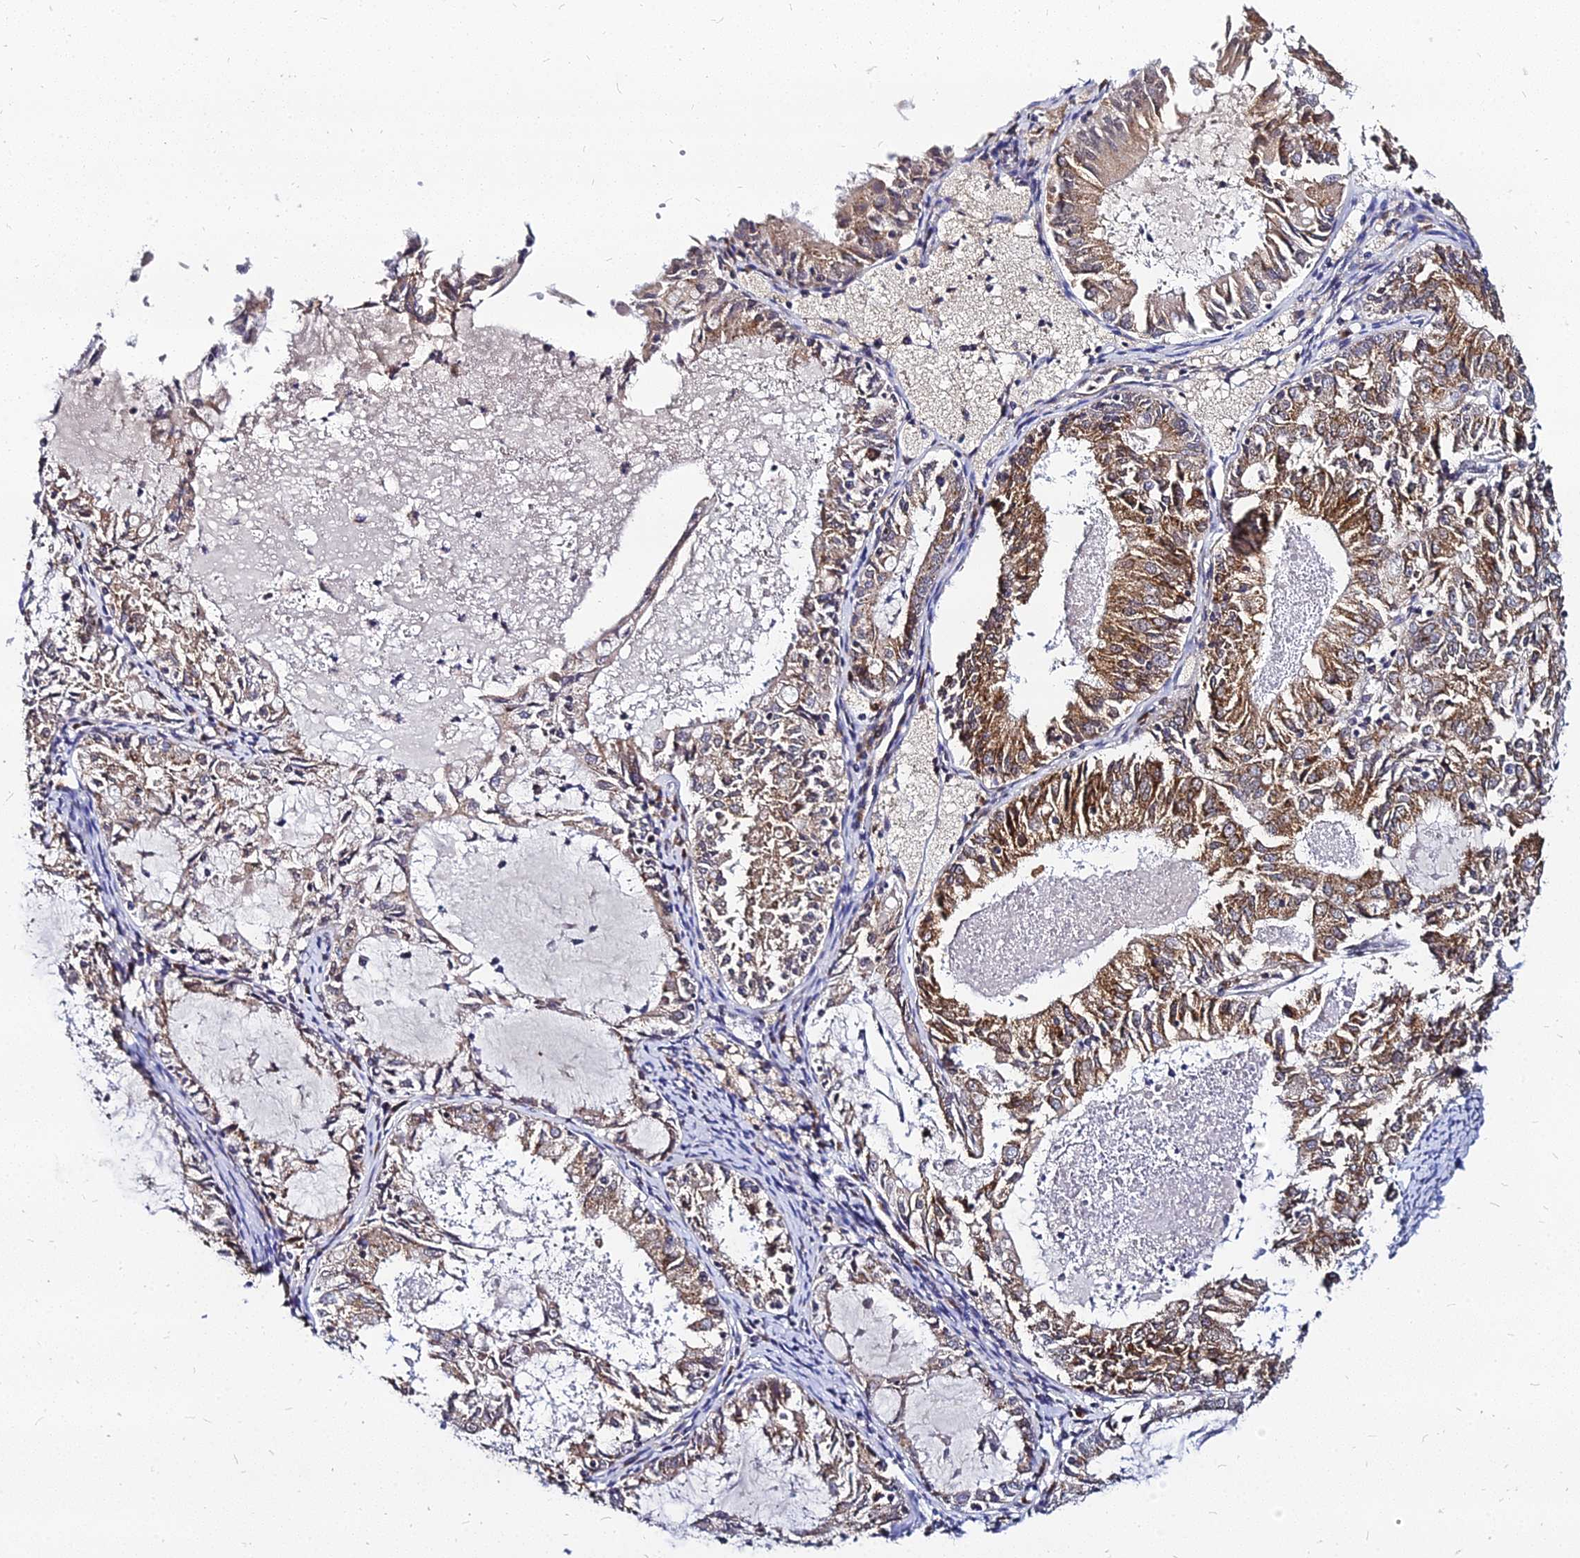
{"staining": {"intensity": "moderate", "quantity": ">75%", "location": "cytoplasmic/membranous"}, "tissue": "endometrial cancer", "cell_type": "Tumor cells", "image_type": "cancer", "snomed": [{"axis": "morphology", "description": "Adenocarcinoma, NOS"}, {"axis": "topography", "description": "Endometrium"}], "caption": "A medium amount of moderate cytoplasmic/membranous staining is appreciated in about >75% of tumor cells in endometrial adenocarcinoma tissue.", "gene": "RNF121", "patient": {"sex": "female", "age": 57}}